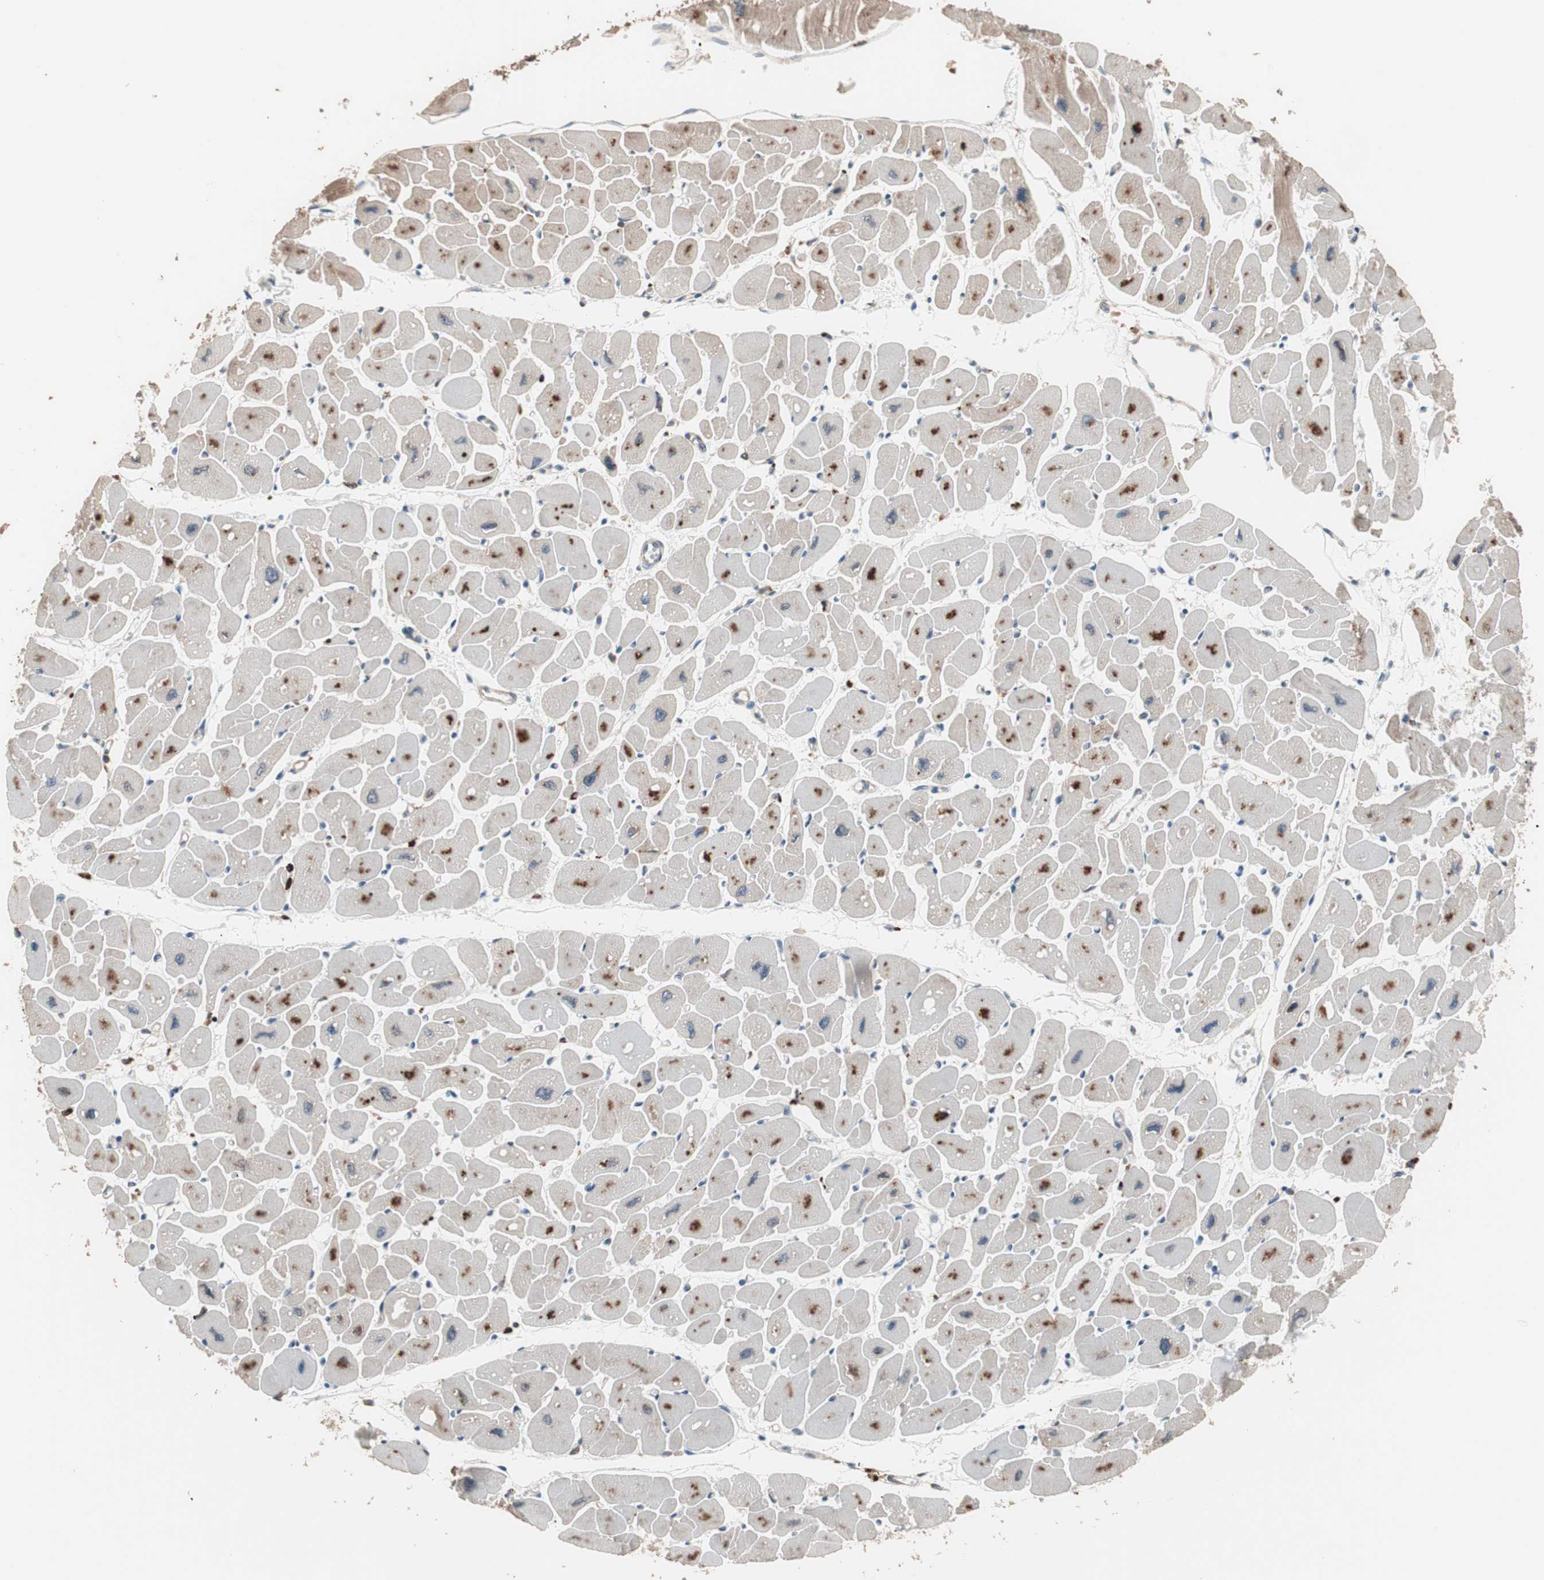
{"staining": {"intensity": "strong", "quantity": "25%-75%", "location": "cytoplasmic/membranous"}, "tissue": "heart muscle", "cell_type": "Cardiomyocytes", "image_type": "normal", "snomed": [{"axis": "morphology", "description": "Normal tissue, NOS"}, {"axis": "topography", "description": "Heart"}], "caption": "Strong cytoplasmic/membranous positivity is seen in approximately 25%-75% of cardiomyocytes in benign heart muscle. Immunohistochemistry stains the protein in brown and the nuclei are stained blue.", "gene": "CCT3", "patient": {"sex": "female", "age": 54}}